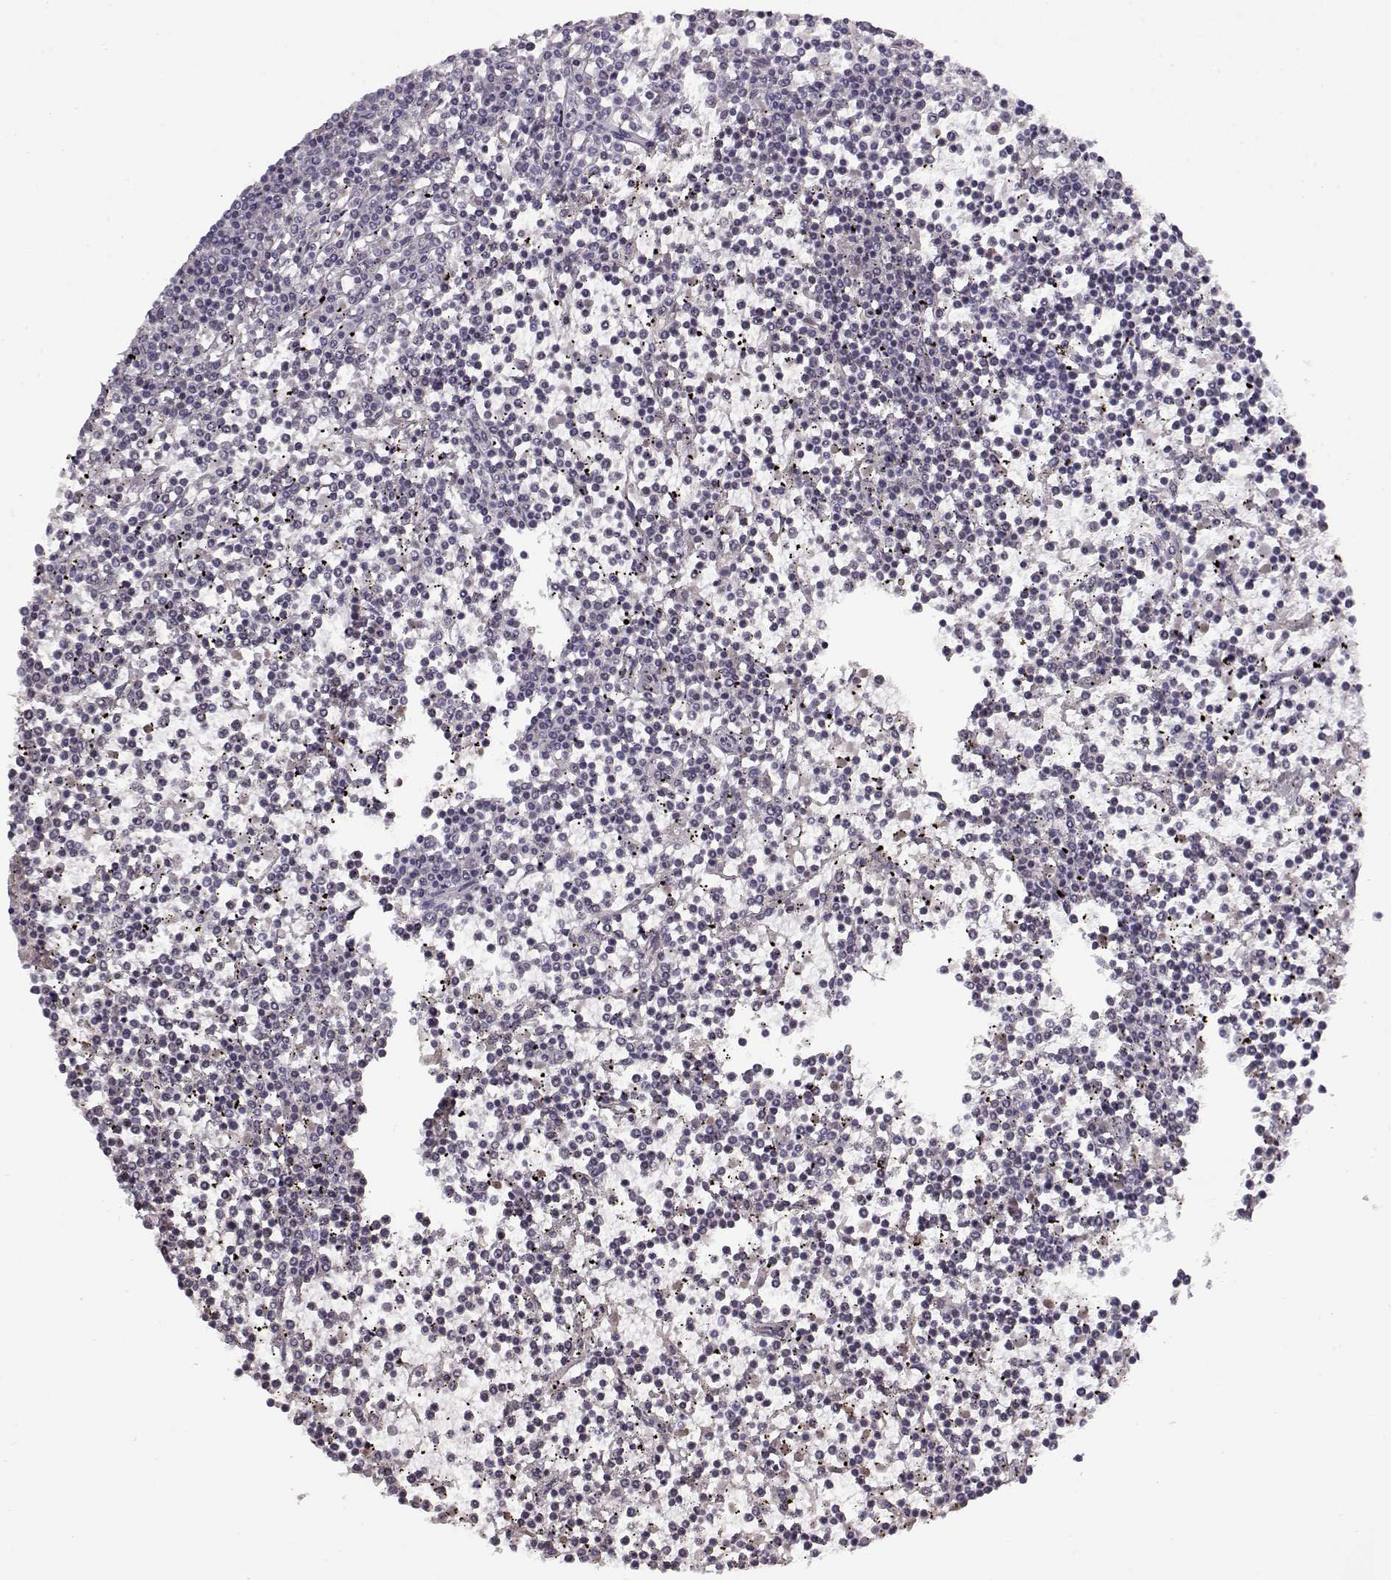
{"staining": {"intensity": "negative", "quantity": "none", "location": "none"}, "tissue": "lymphoma", "cell_type": "Tumor cells", "image_type": "cancer", "snomed": [{"axis": "morphology", "description": "Malignant lymphoma, non-Hodgkin's type, Low grade"}, {"axis": "topography", "description": "Spleen"}], "caption": "Tumor cells are negative for protein expression in human lymphoma.", "gene": "PCP4", "patient": {"sex": "female", "age": 19}}